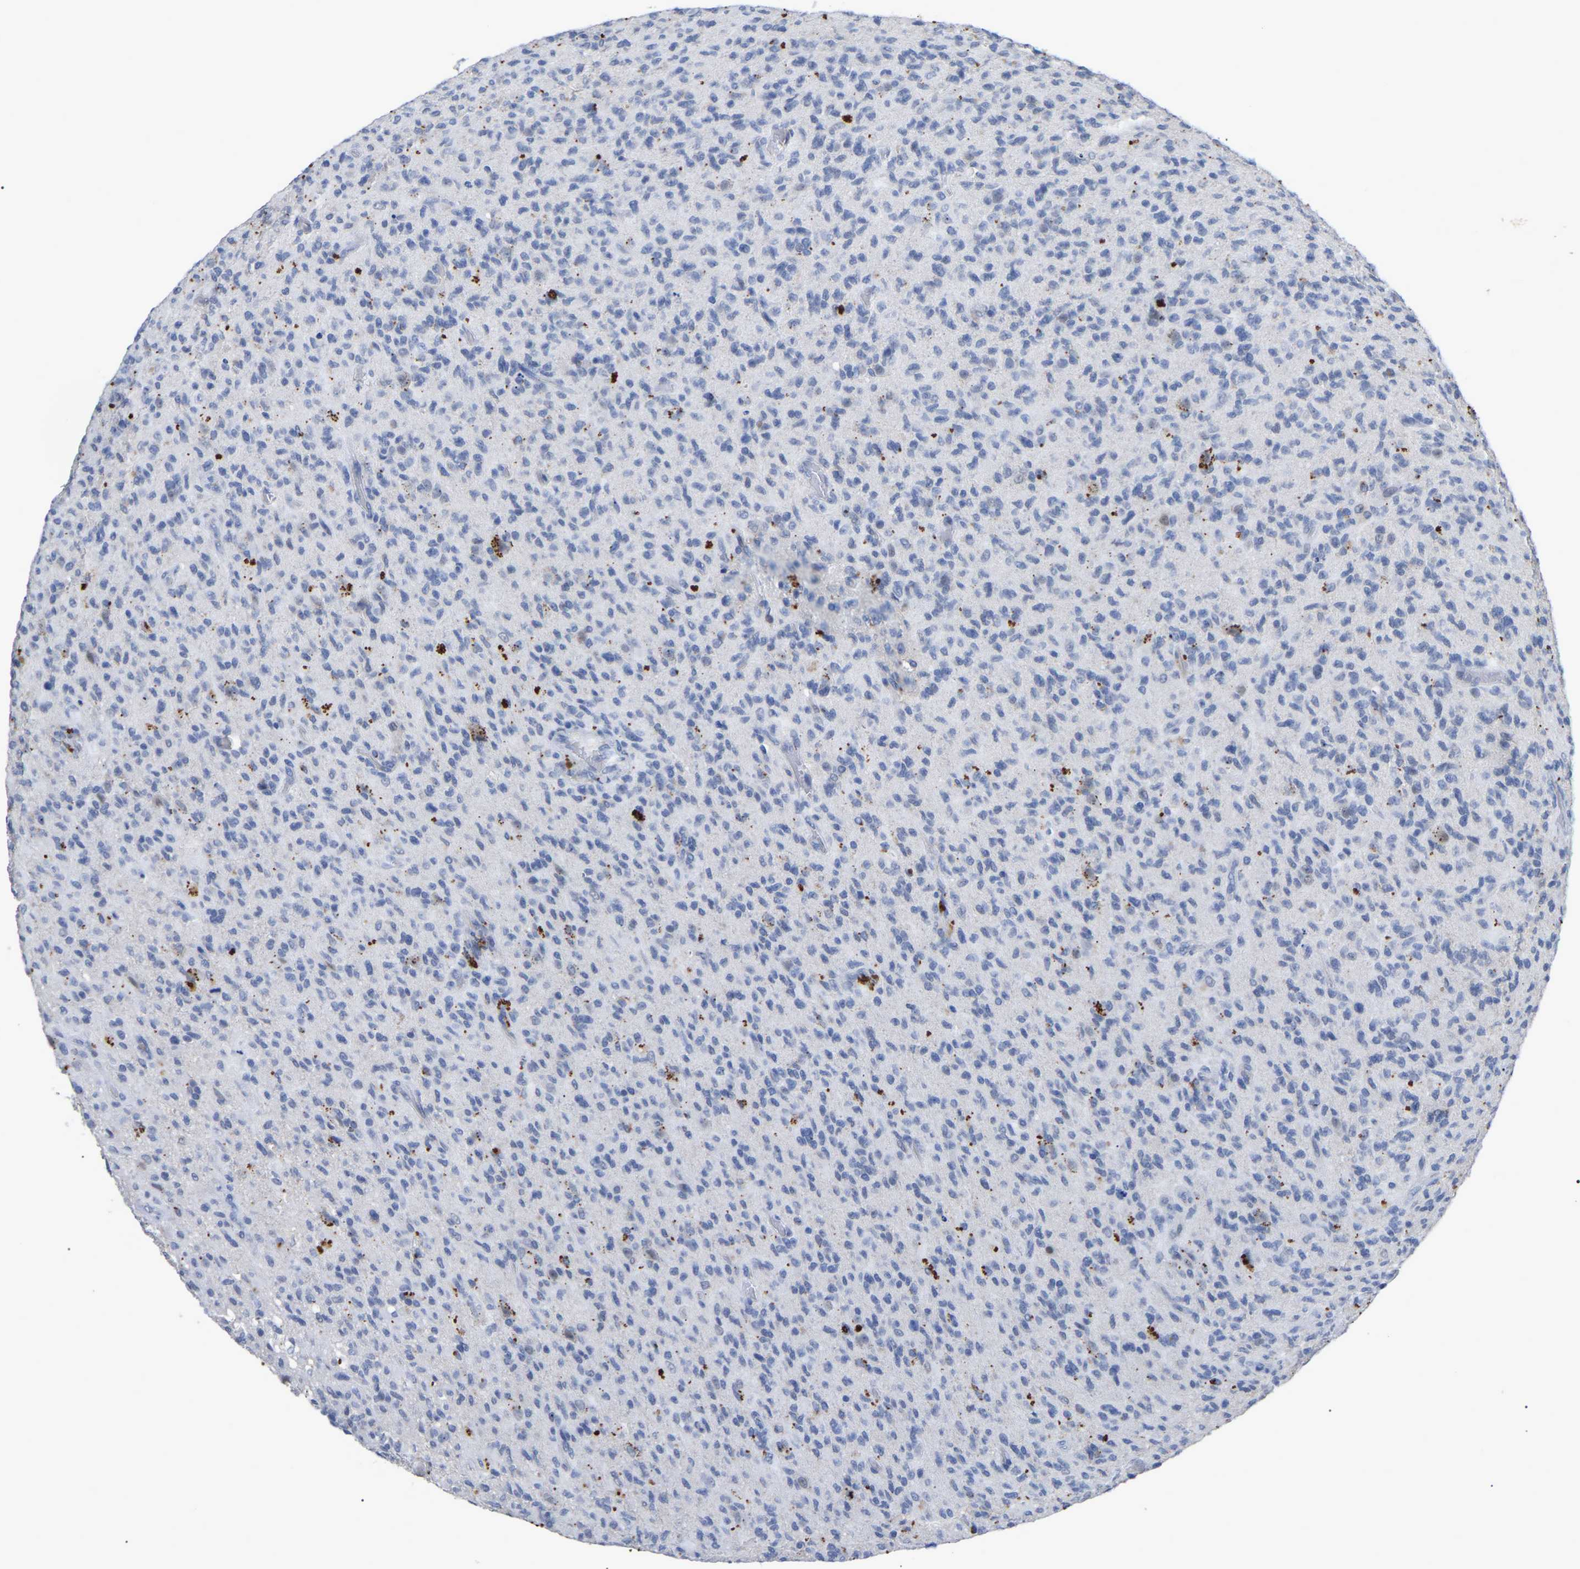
{"staining": {"intensity": "negative", "quantity": "none", "location": "none"}, "tissue": "glioma", "cell_type": "Tumor cells", "image_type": "cancer", "snomed": [{"axis": "morphology", "description": "Glioma, malignant, High grade"}, {"axis": "topography", "description": "Brain"}], "caption": "A high-resolution histopathology image shows IHC staining of glioma, which exhibits no significant expression in tumor cells.", "gene": "SMPD2", "patient": {"sex": "male", "age": 71}}